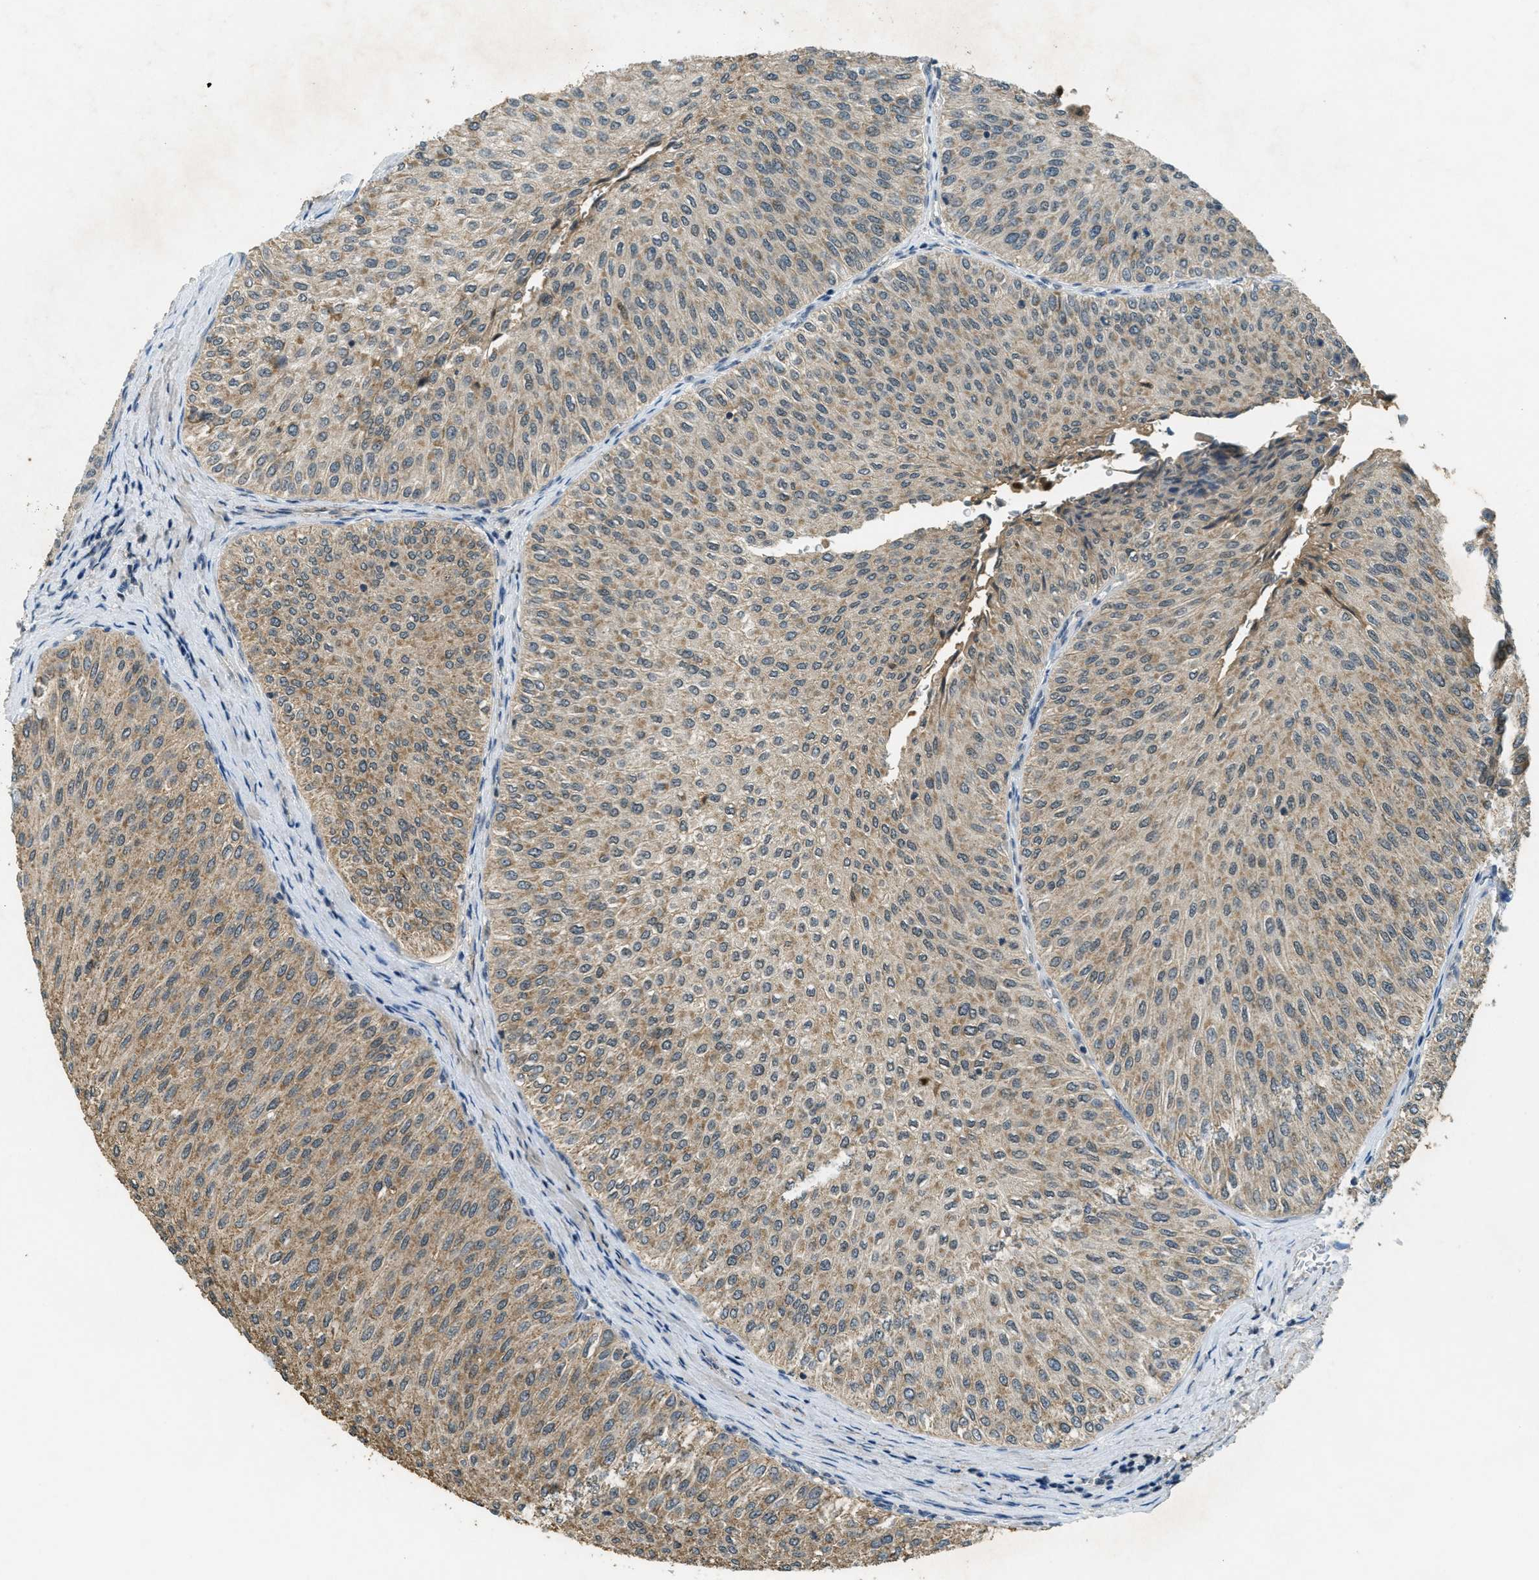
{"staining": {"intensity": "weak", "quantity": ">75%", "location": "cytoplasmic/membranous"}, "tissue": "urothelial cancer", "cell_type": "Tumor cells", "image_type": "cancer", "snomed": [{"axis": "morphology", "description": "Urothelial carcinoma, Low grade"}, {"axis": "topography", "description": "Urinary bladder"}], "caption": "Immunohistochemistry (IHC) staining of urothelial cancer, which demonstrates low levels of weak cytoplasmic/membranous positivity in about >75% of tumor cells indicating weak cytoplasmic/membranous protein expression. The staining was performed using DAB (3,3'-diaminobenzidine) (brown) for protein detection and nuclei were counterstained in hematoxylin (blue).", "gene": "TCF20", "patient": {"sex": "male", "age": 78}}